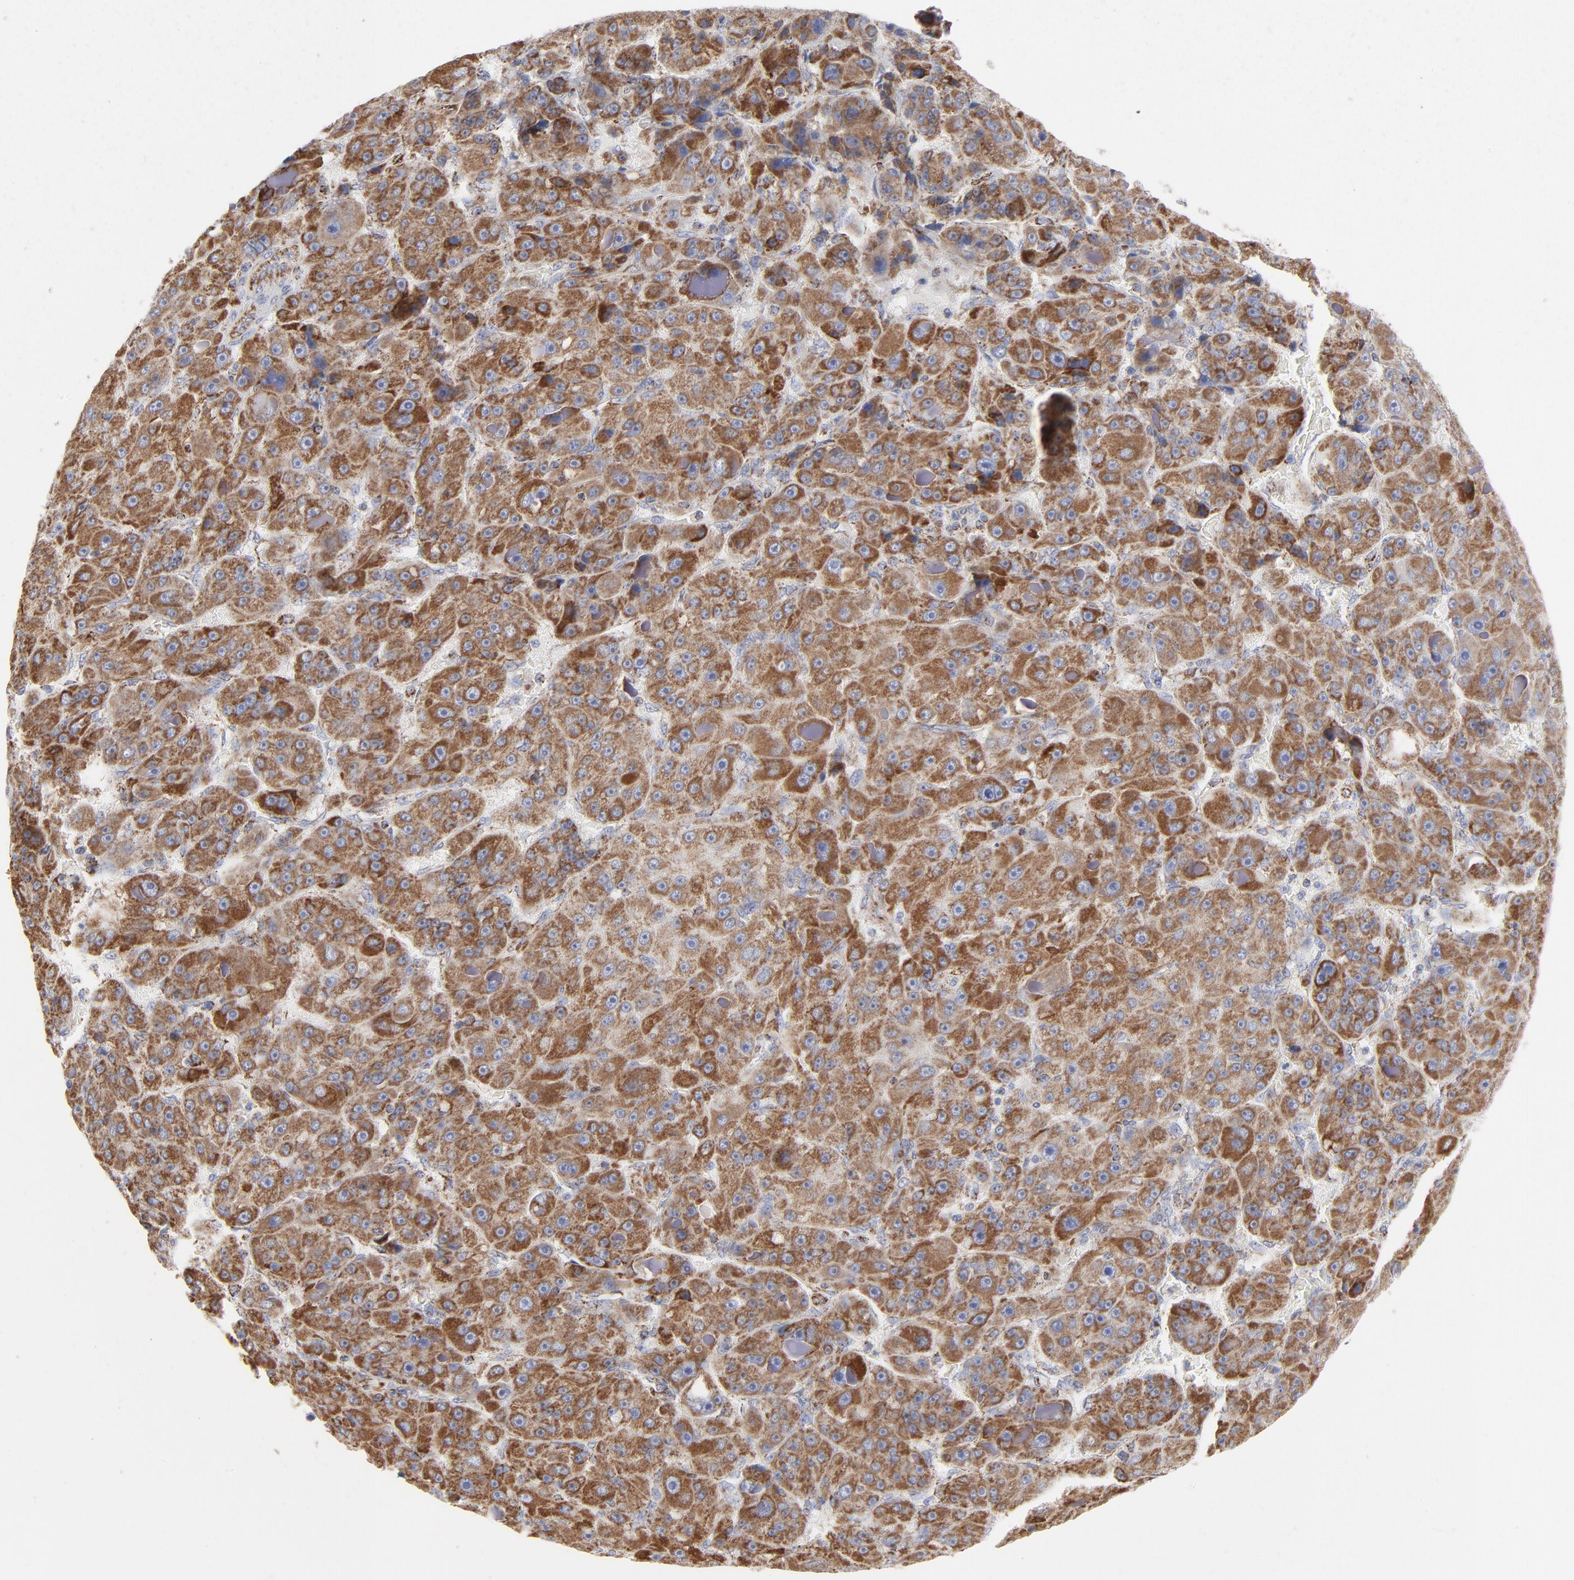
{"staining": {"intensity": "strong", "quantity": ">75%", "location": "cytoplasmic/membranous"}, "tissue": "liver cancer", "cell_type": "Tumor cells", "image_type": "cancer", "snomed": [{"axis": "morphology", "description": "Carcinoma, Hepatocellular, NOS"}, {"axis": "topography", "description": "Liver"}], "caption": "Liver cancer was stained to show a protein in brown. There is high levels of strong cytoplasmic/membranous positivity in approximately >75% of tumor cells. Using DAB (3,3'-diaminobenzidine) (brown) and hematoxylin (blue) stains, captured at high magnification using brightfield microscopy.", "gene": "ASB3", "patient": {"sex": "male", "age": 76}}